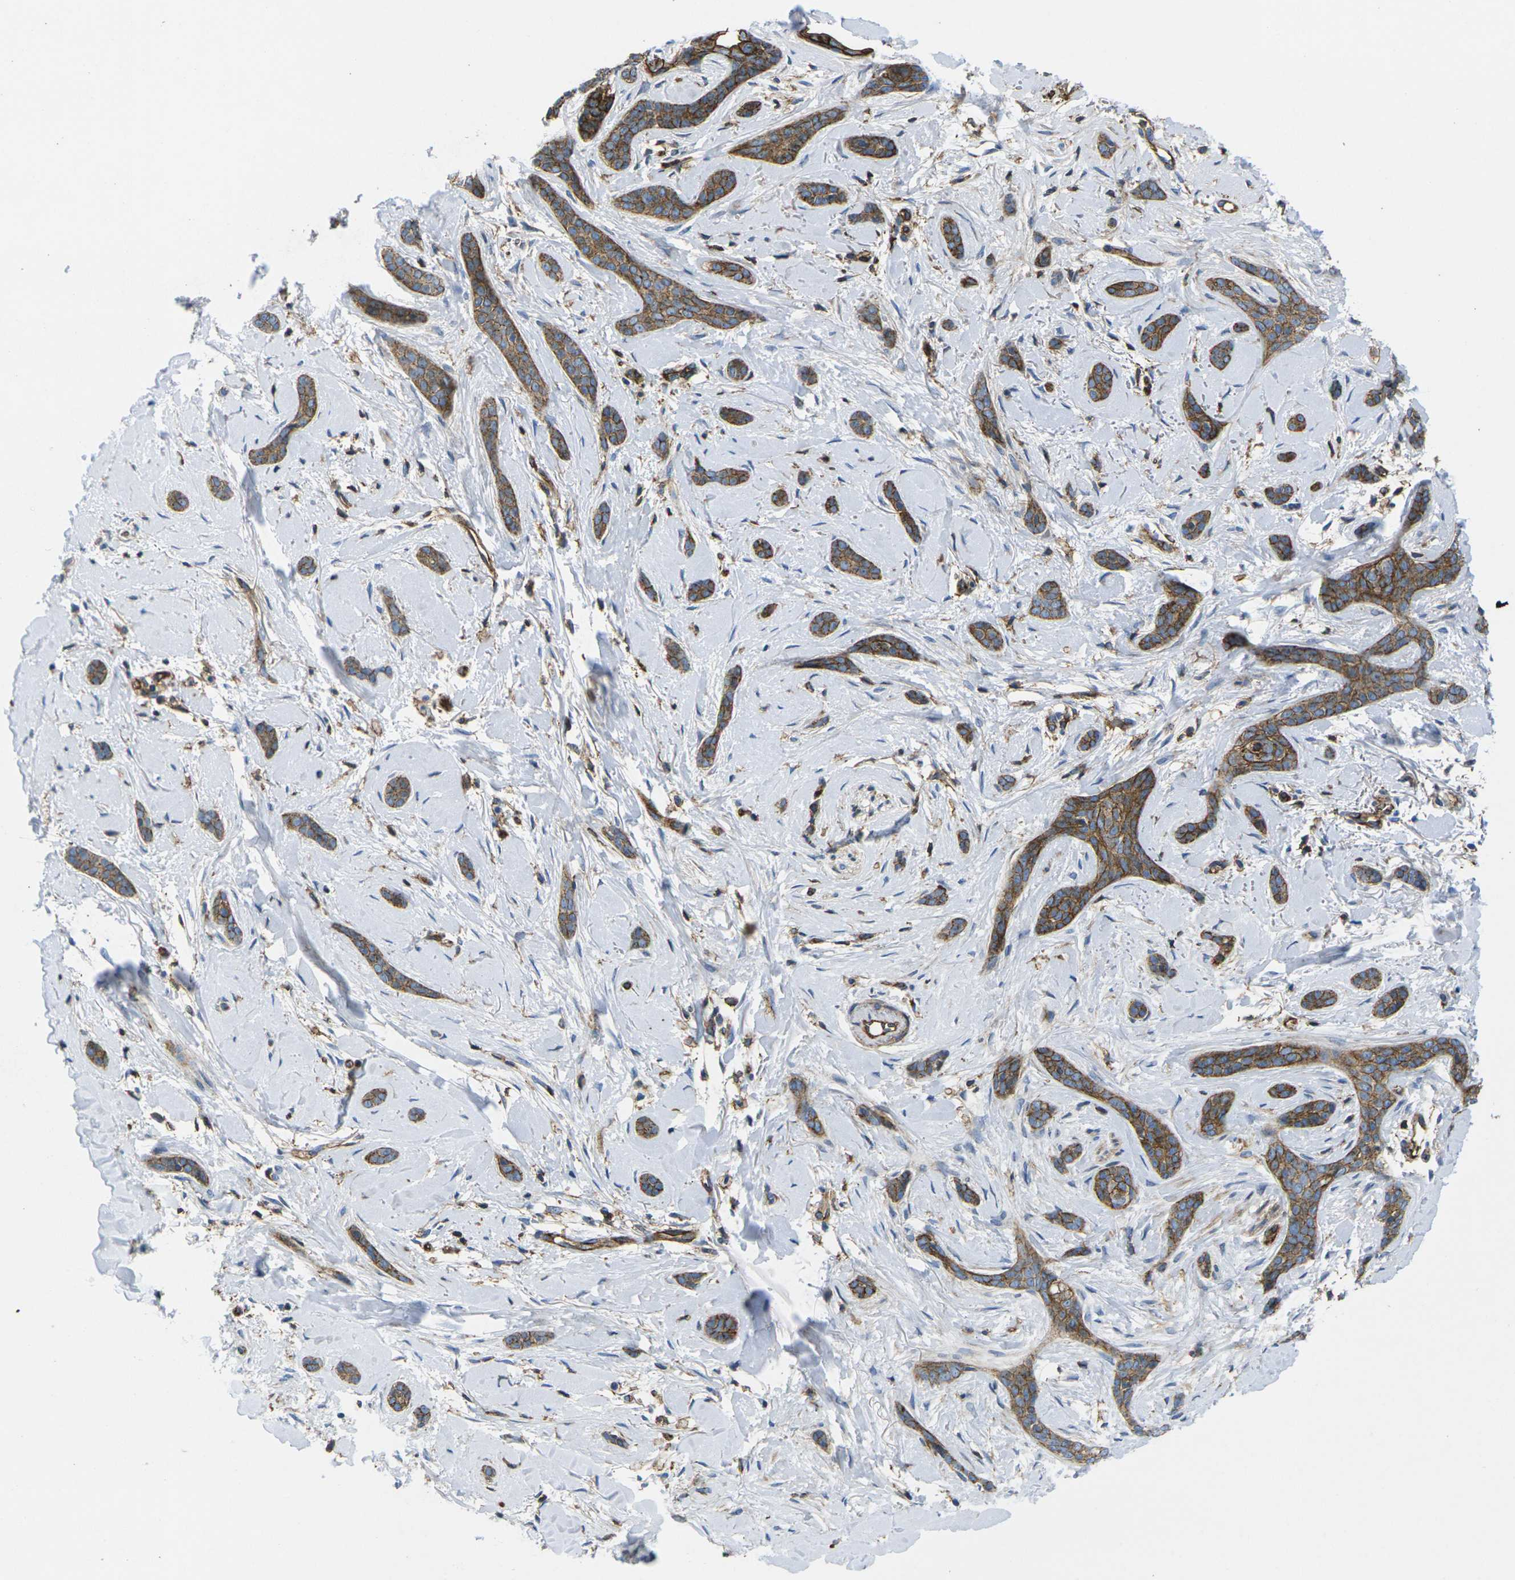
{"staining": {"intensity": "strong", "quantity": ">75%", "location": "cytoplasmic/membranous"}, "tissue": "skin cancer", "cell_type": "Tumor cells", "image_type": "cancer", "snomed": [{"axis": "morphology", "description": "Basal cell carcinoma"}, {"axis": "morphology", "description": "Adnexal tumor, benign"}, {"axis": "topography", "description": "Skin"}], "caption": "Approximately >75% of tumor cells in skin cancer demonstrate strong cytoplasmic/membranous protein expression as visualized by brown immunohistochemical staining.", "gene": "IQGAP1", "patient": {"sex": "female", "age": 42}}